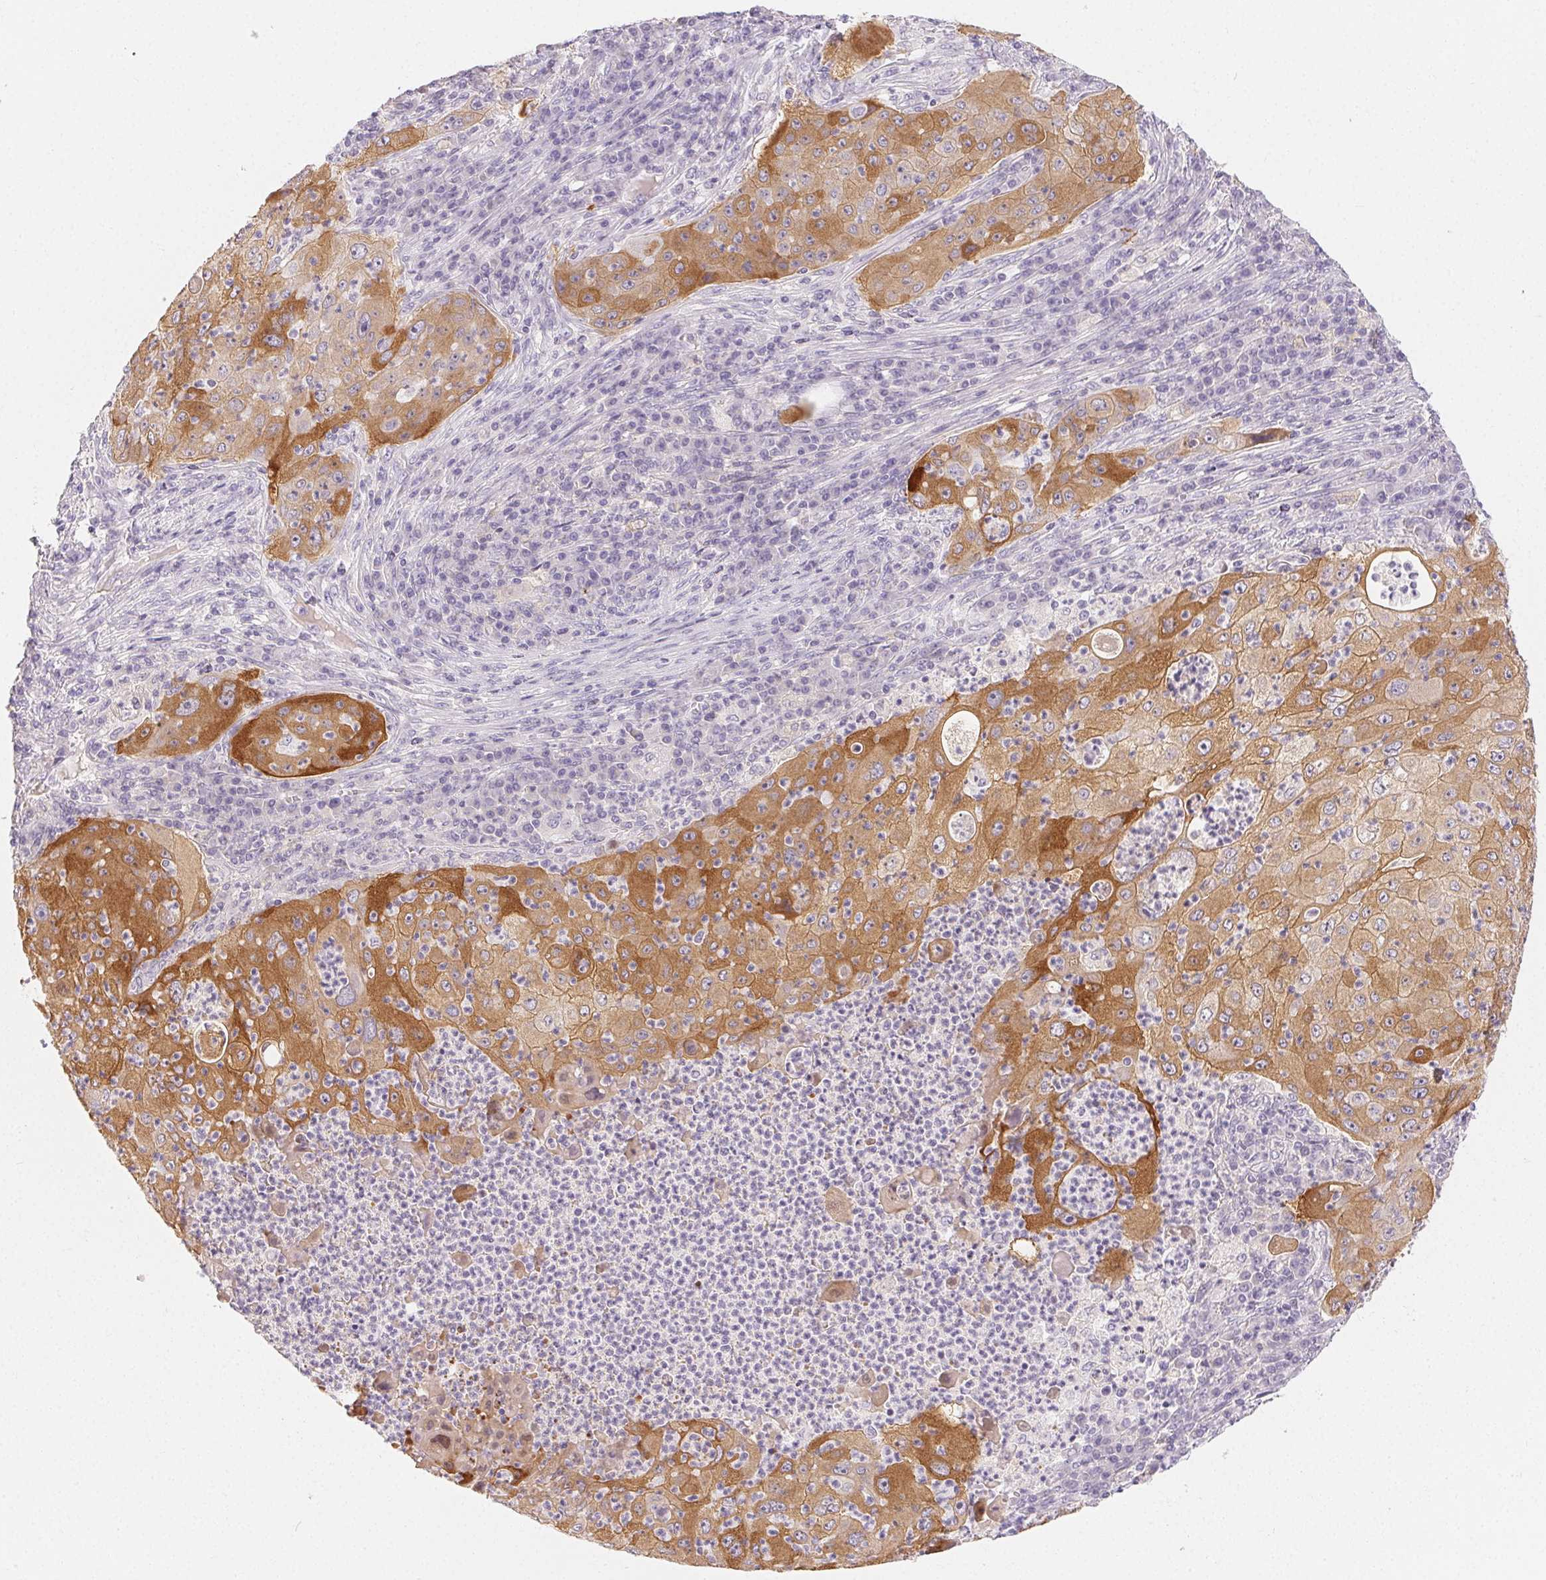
{"staining": {"intensity": "moderate", "quantity": ">75%", "location": "cytoplasmic/membranous"}, "tissue": "lung cancer", "cell_type": "Tumor cells", "image_type": "cancer", "snomed": [{"axis": "morphology", "description": "Squamous cell carcinoma, NOS"}, {"axis": "topography", "description": "Lung"}], "caption": "Squamous cell carcinoma (lung) stained with a protein marker shows moderate staining in tumor cells.", "gene": "MIOX", "patient": {"sex": "female", "age": 59}}